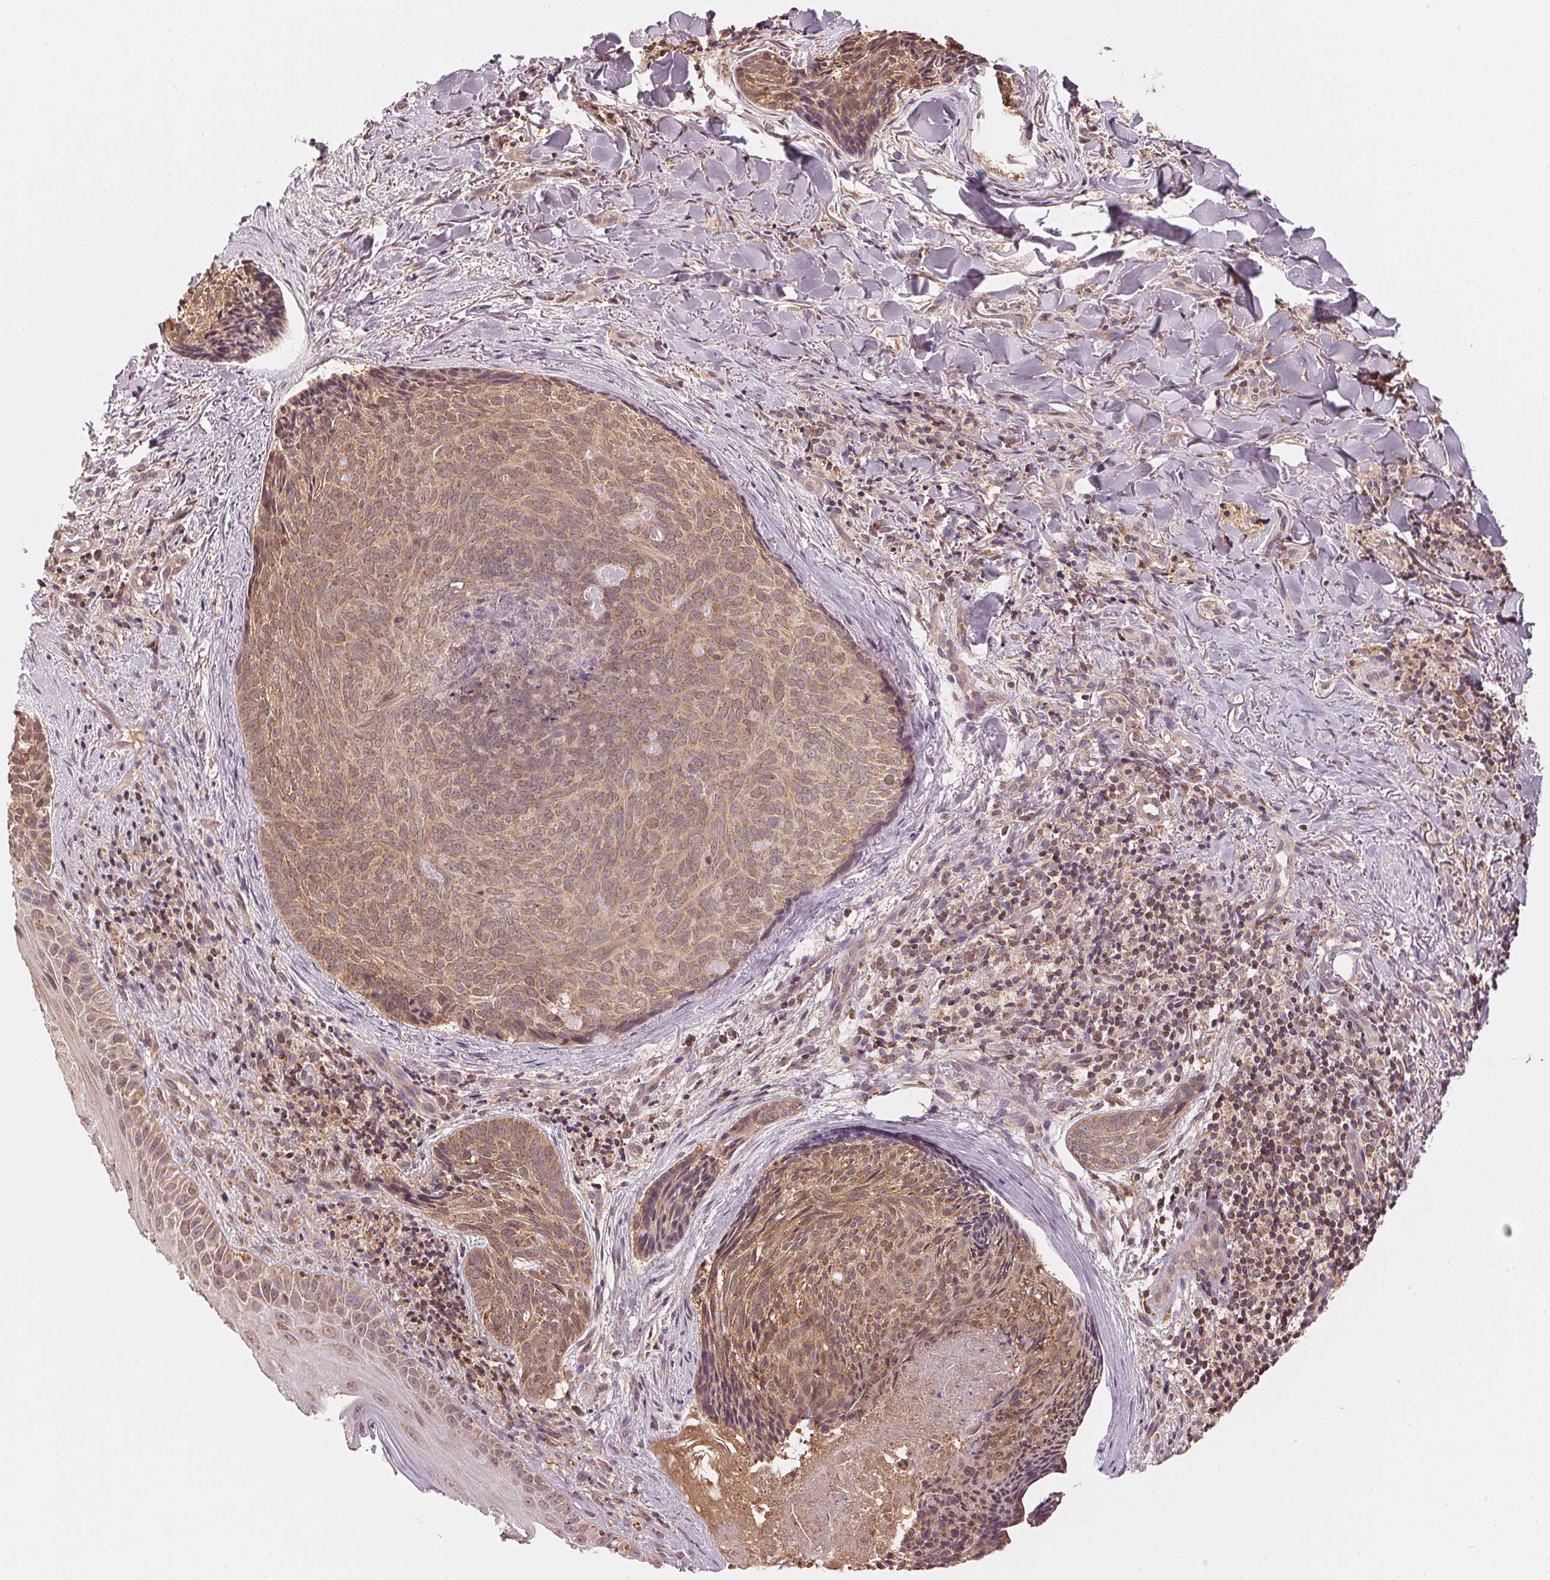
{"staining": {"intensity": "moderate", "quantity": ">75%", "location": "cytoplasmic/membranous"}, "tissue": "skin cancer", "cell_type": "Tumor cells", "image_type": "cancer", "snomed": [{"axis": "morphology", "description": "Basal cell carcinoma"}, {"axis": "topography", "description": "Skin"}], "caption": "Brown immunohistochemical staining in human skin cancer exhibits moderate cytoplasmic/membranous staining in about >75% of tumor cells. (brown staining indicates protein expression, while blue staining denotes nuclei).", "gene": "ARHGAP6", "patient": {"sex": "female", "age": 82}}